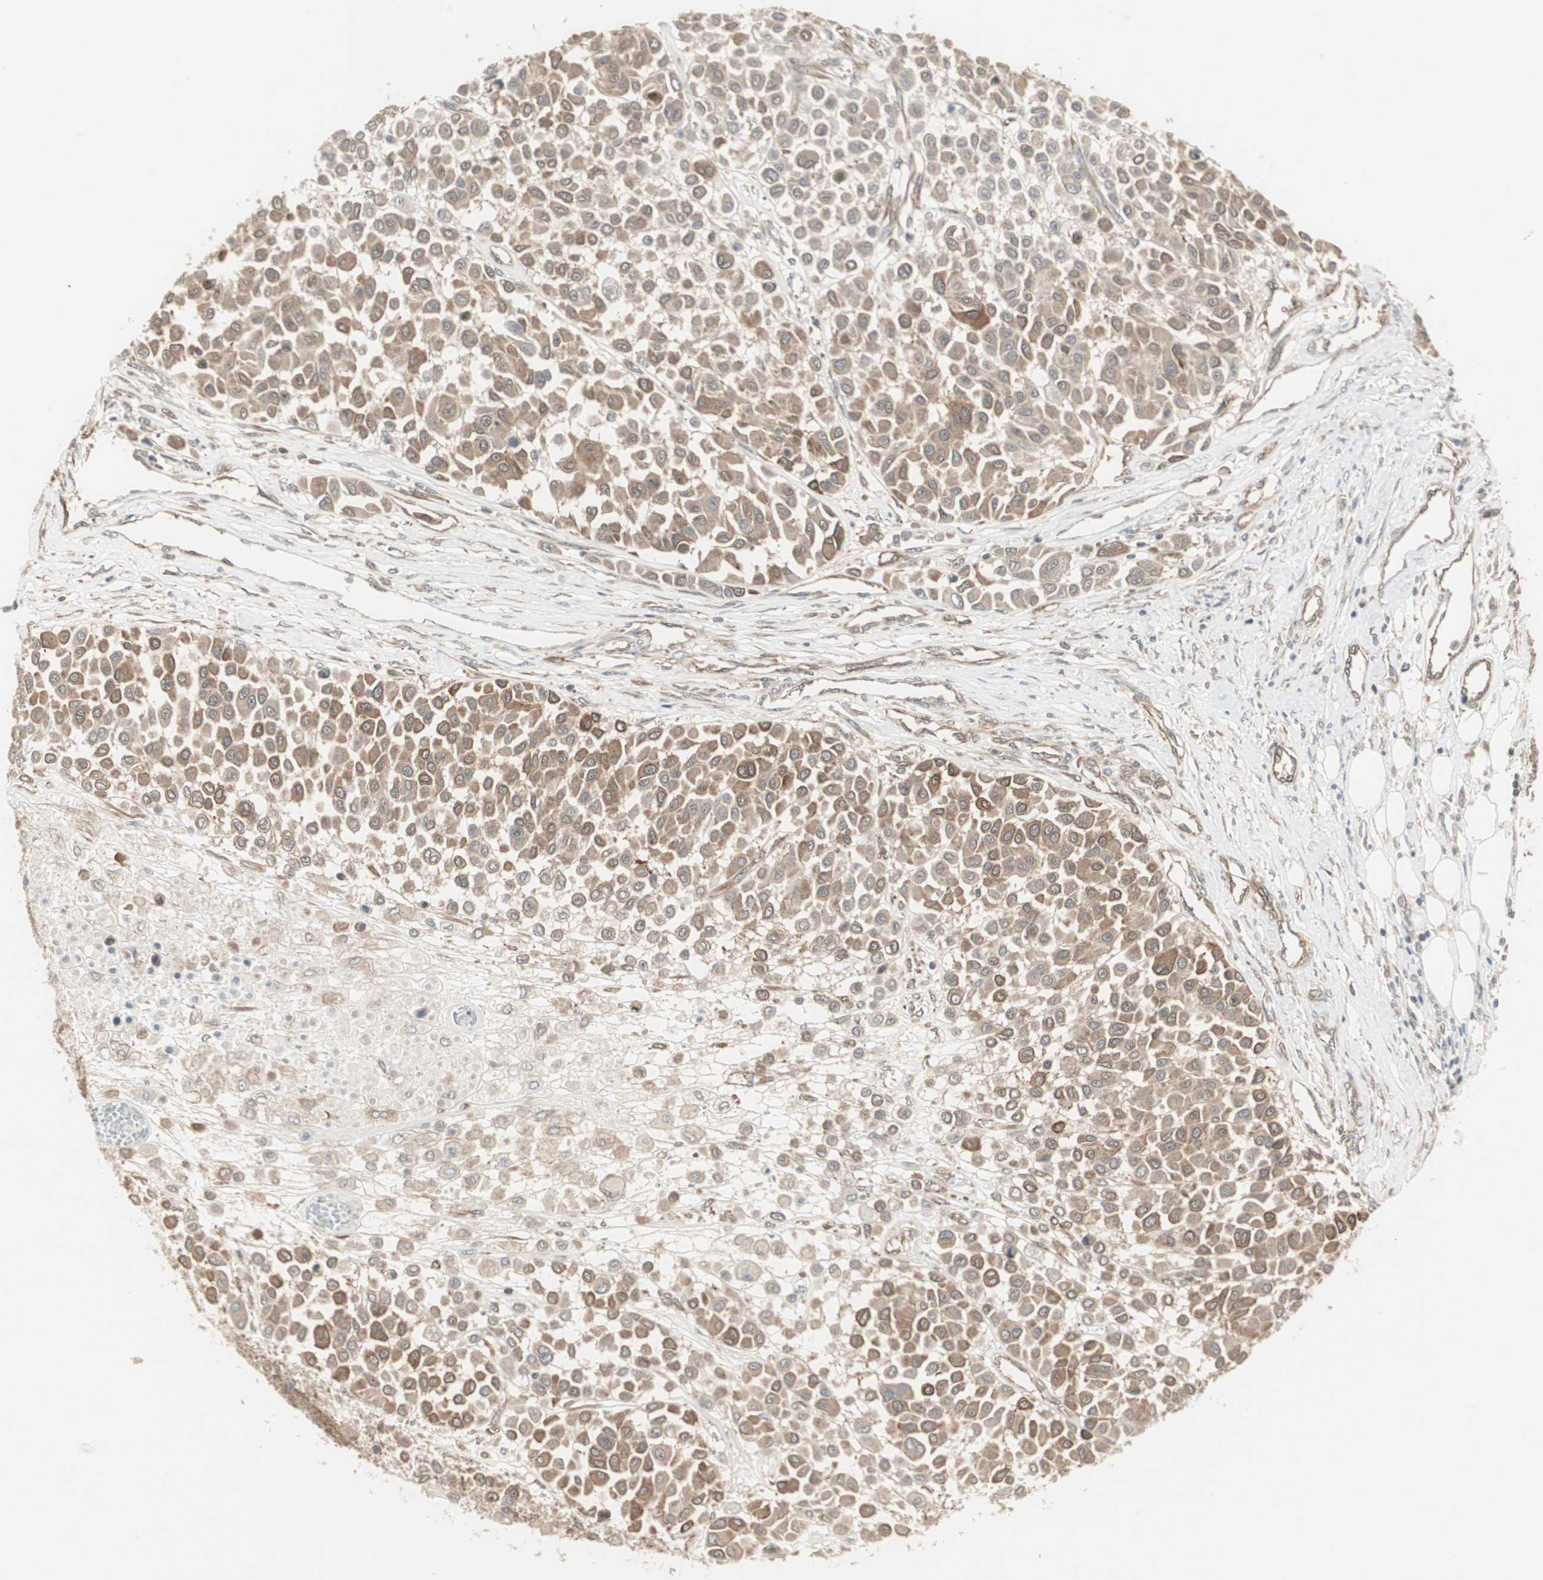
{"staining": {"intensity": "moderate", "quantity": ">75%", "location": "cytoplasmic/membranous"}, "tissue": "melanoma", "cell_type": "Tumor cells", "image_type": "cancer", "snomed": [{"axis": "morphology", "description": "Malignant melanoma, Metastatic site"}, {"axis": "topography", "description": "Soft tissue"}], "caption": "Malignant melanoma (metastatic site) stained for a protein (brown) displays moderate cytoplasmic/membranous positive positivity in approximately >75% of tumor cells.", "gene": "PFDN1", "patient": {"sex": "male", "age": 41}}